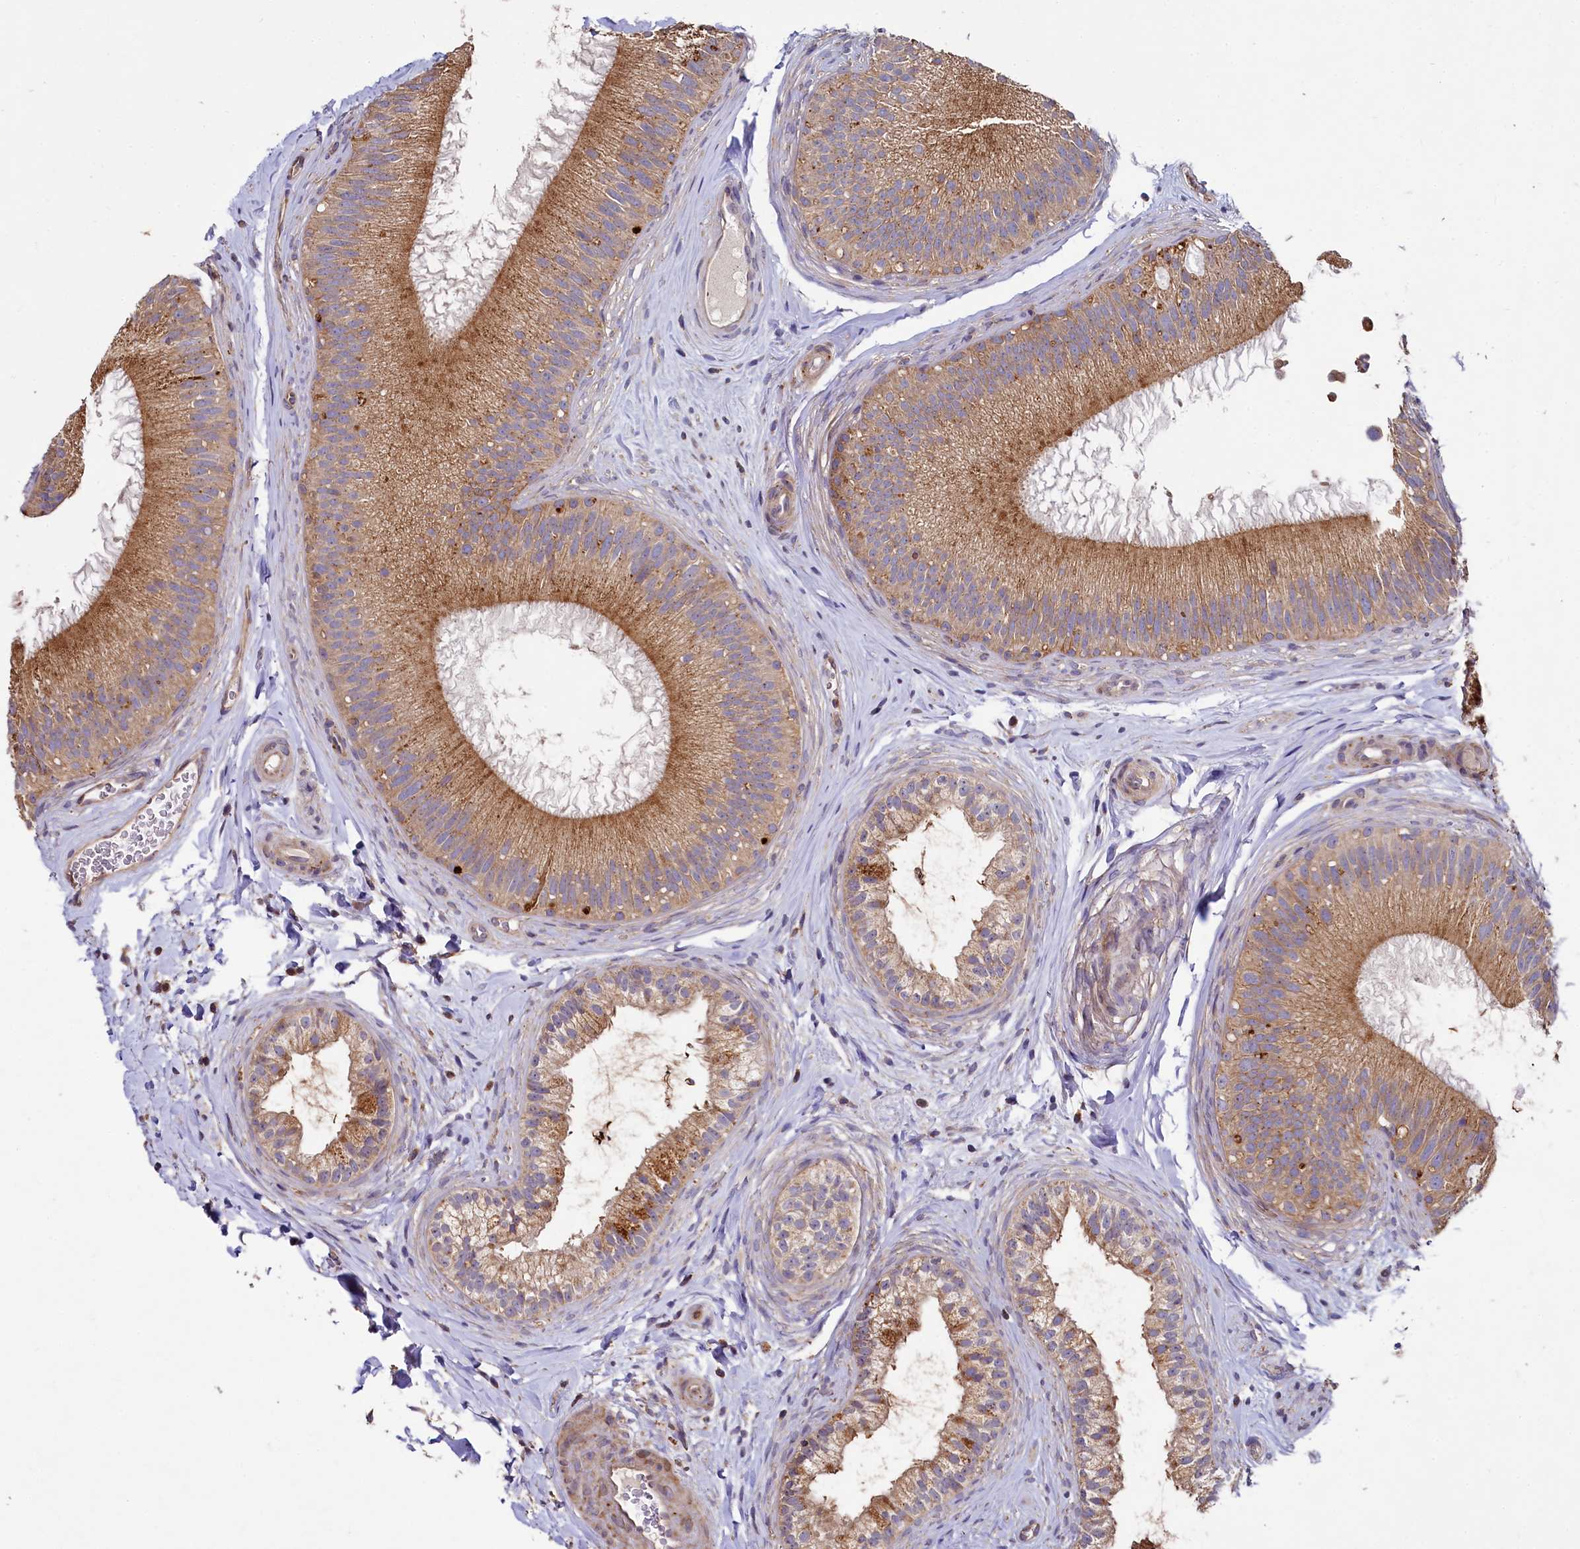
{"staining": {"intensity": "moderate", "quantity": ">75%", "location": "cytoplasmic/membranous"}, "tissue": "epididymis", "cell_type": "Glandular cells", "image_type": "normal", "snomed": [{"axis": "morphology", "description": "Normal tissue, NOS"}, {"axis": "topography", "description": "Epididymis"}], "caption": "High-magnification brightfield microscopy of benign epididymis stained with DAB (brown) and counterstained with hematoxylin (blue). glandular cells exhibit moderate cytoplasmic/membranous positivity is identified in about>75% of cells.", "gene": "SPRYD3", "patient": {"sex": "male", "age": 45}}